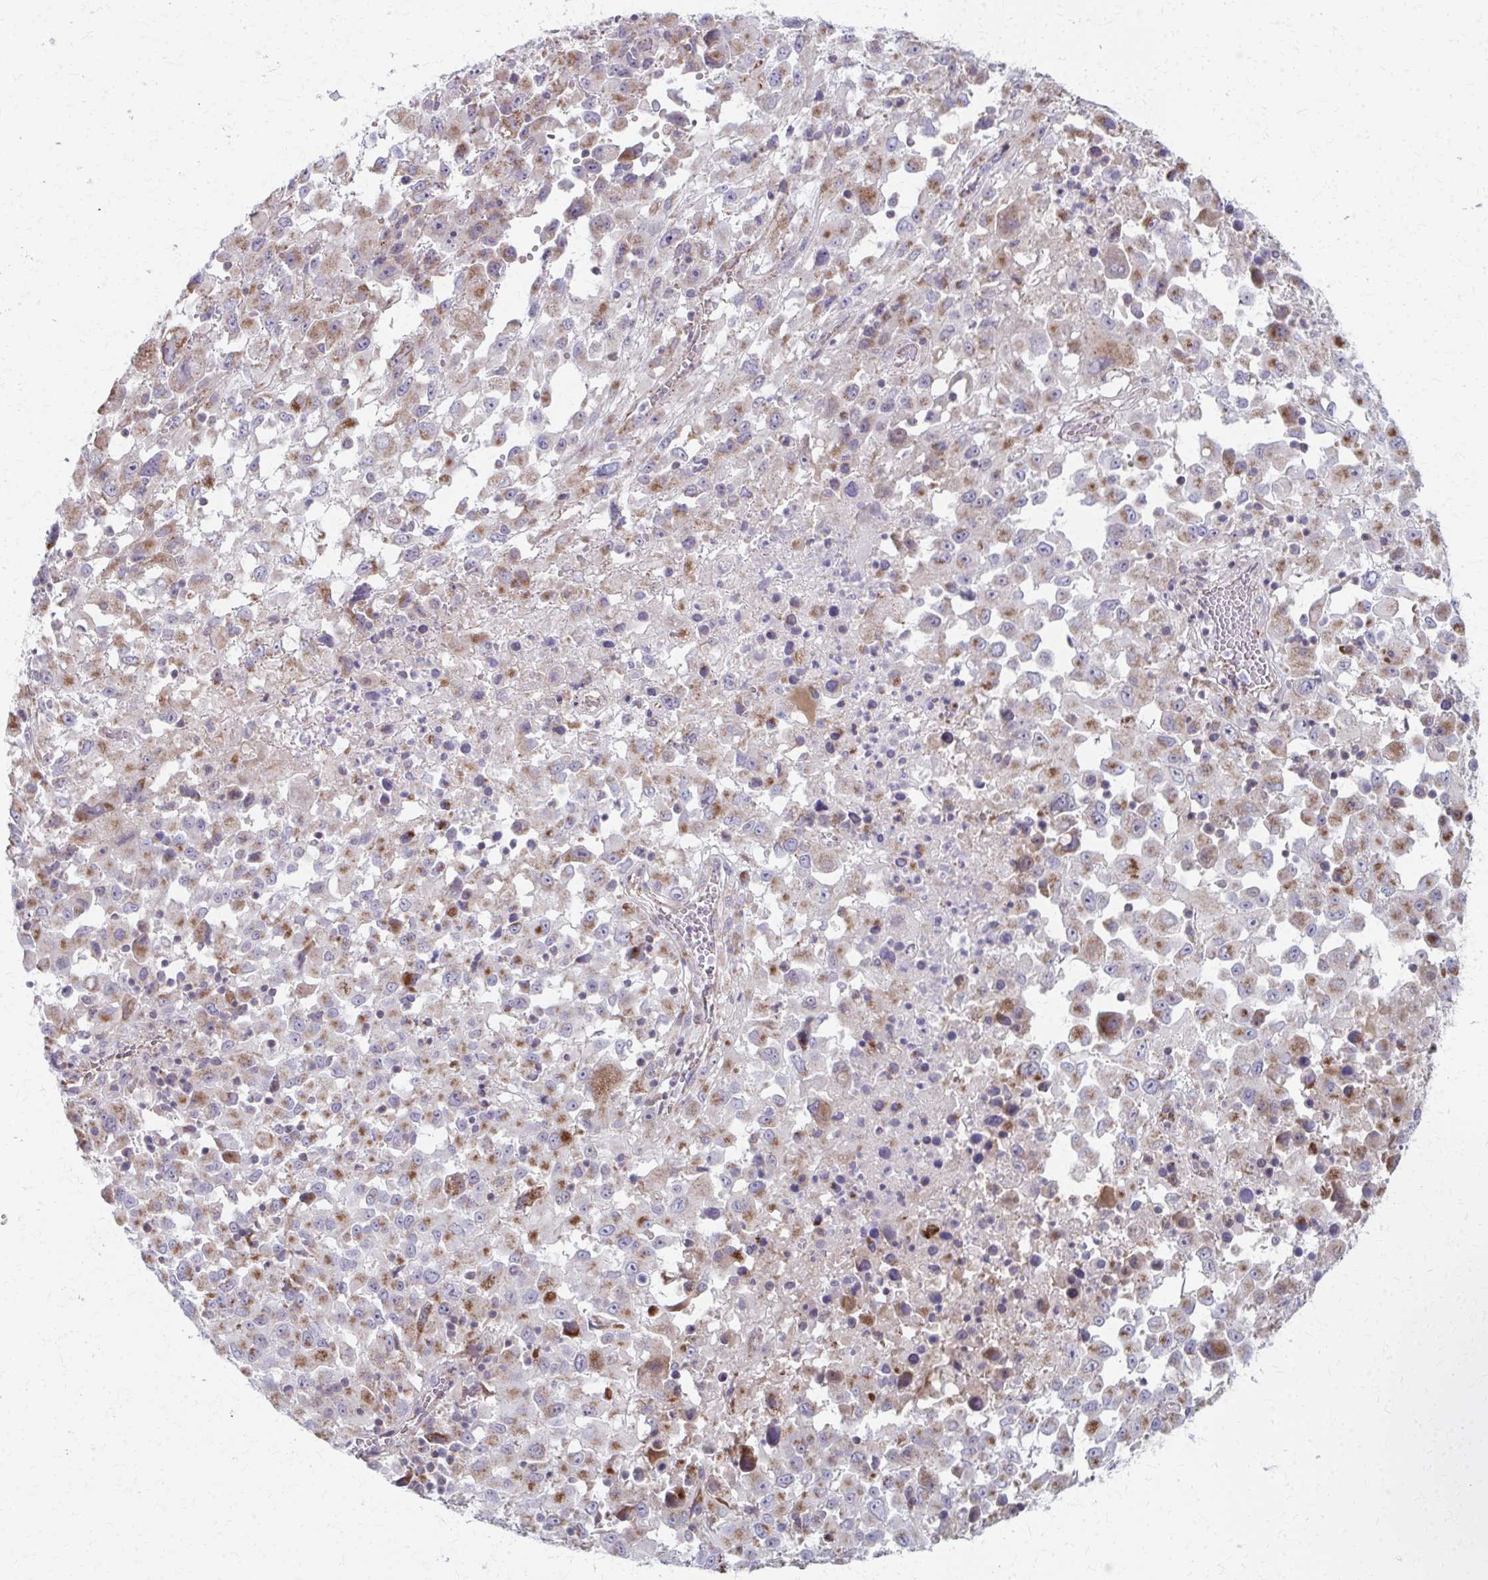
{"staining": {"intensity": "moderate", "quantity": "25%-75%", "location": "cytoplasmic/membranous"}, "tissue": "melanoma", "cell_type": "Tumor cells", "image_type": "cancer", "snomed": [{"axis": "morphology", "description": "Malignant melanoma, Metastatic site"}, {"axis": "topography", "description": "Soft tissue"}], "caption": "IHC histopathology image of human malignant melanoma (metastatic site) stained for a protein (brown), which exhibits medium levels of moderate cytoplasmic/membranous expression in approximately 25%-75% of tumor cells.", "gene": "FAHD1", "patient": {"sex": "male", "age": 50}}